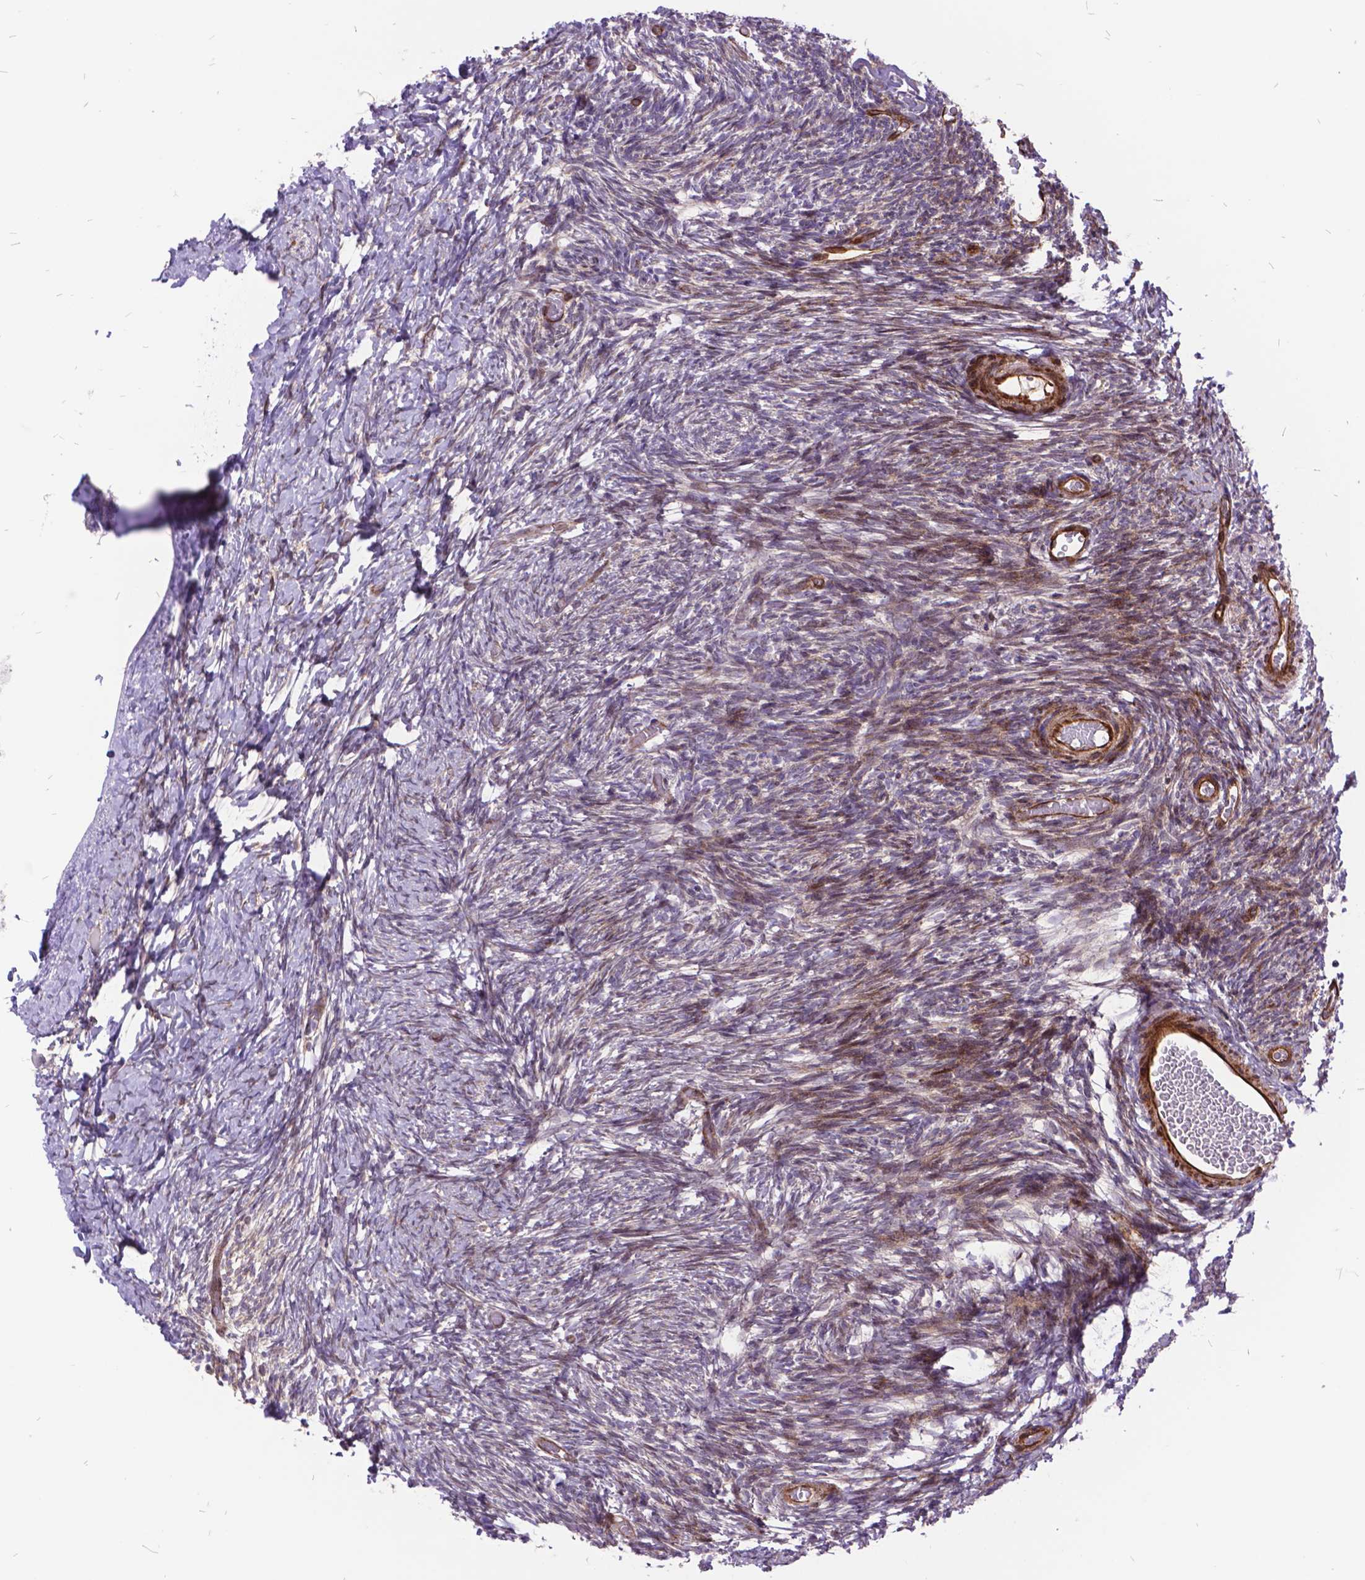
{"staining": {"intensity": "negative", "quantity": "none", "location": "none"}, "tissue": "ovary", "cell_type": "Follicle cells", "image_type": "normal", "snomed": [{"axis": "morphology", "description": "Normal tissue, NOS"}, {"axis": "topography", "description": "Ovary"}], "caption": "Immunohistochemical staining of normal human ovary exhibits no significant positivity in follicle cells. Nuclei are stained in blue.", "gene": "GRB7", "patient": {"sex": "female", "age": 39}}